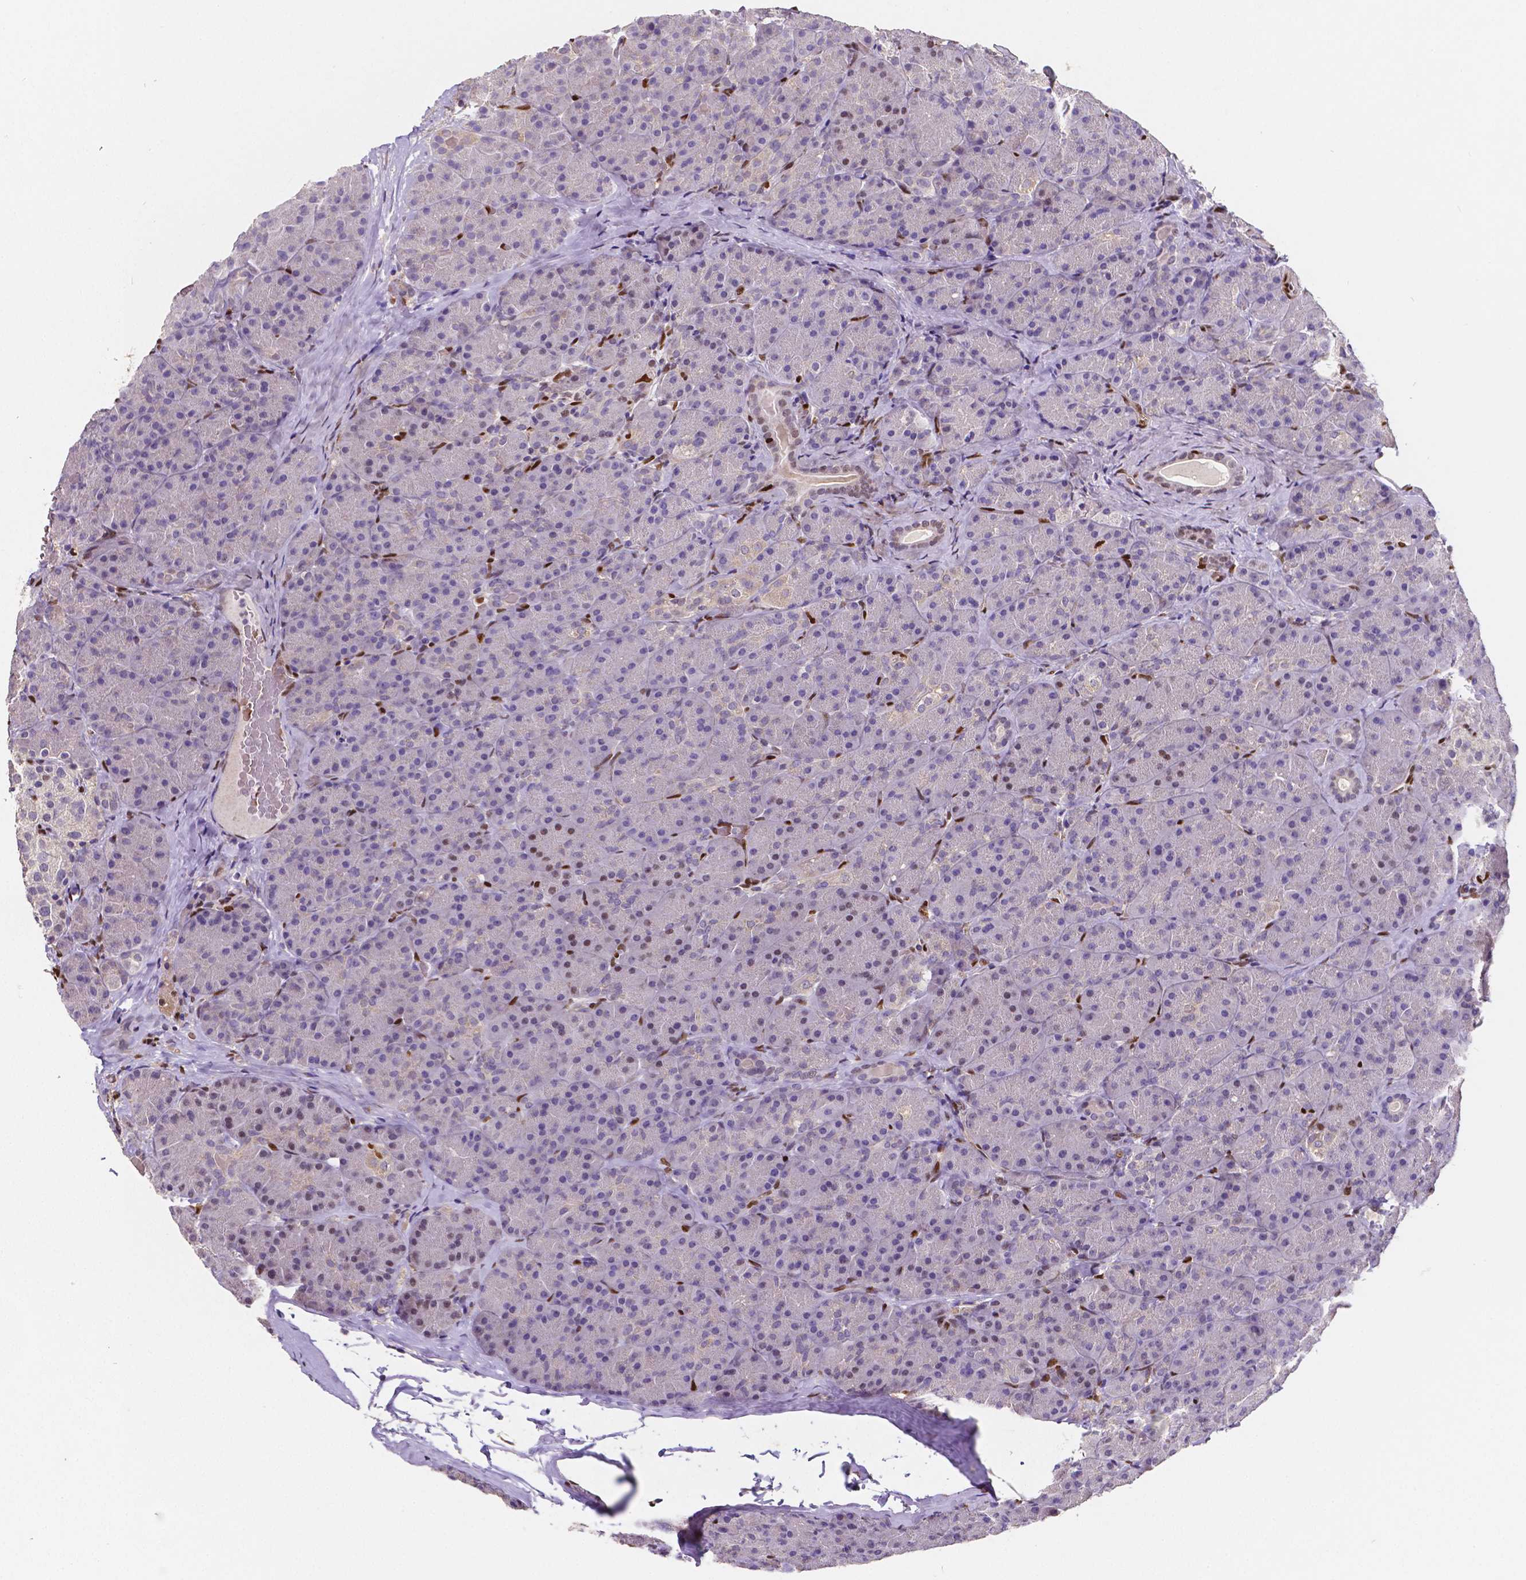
{"staining": {"intensity": "negative", "quantity": "none", "location": "none"}, "tissue": "pancreas", "cell_type": "Exocrine glandular cells", "image_type": "normal", "snomed": [{"axis": "morphology", "description": "Normal tissue, NOS"}, {"axis": "topography", "description": "Pancreas"}], "caption": "IHC of normal human pancreas shows no expression in exocrine glandular cells.", "gene": "MEF2C", "patient": {"sex": "male", "age": 57}}